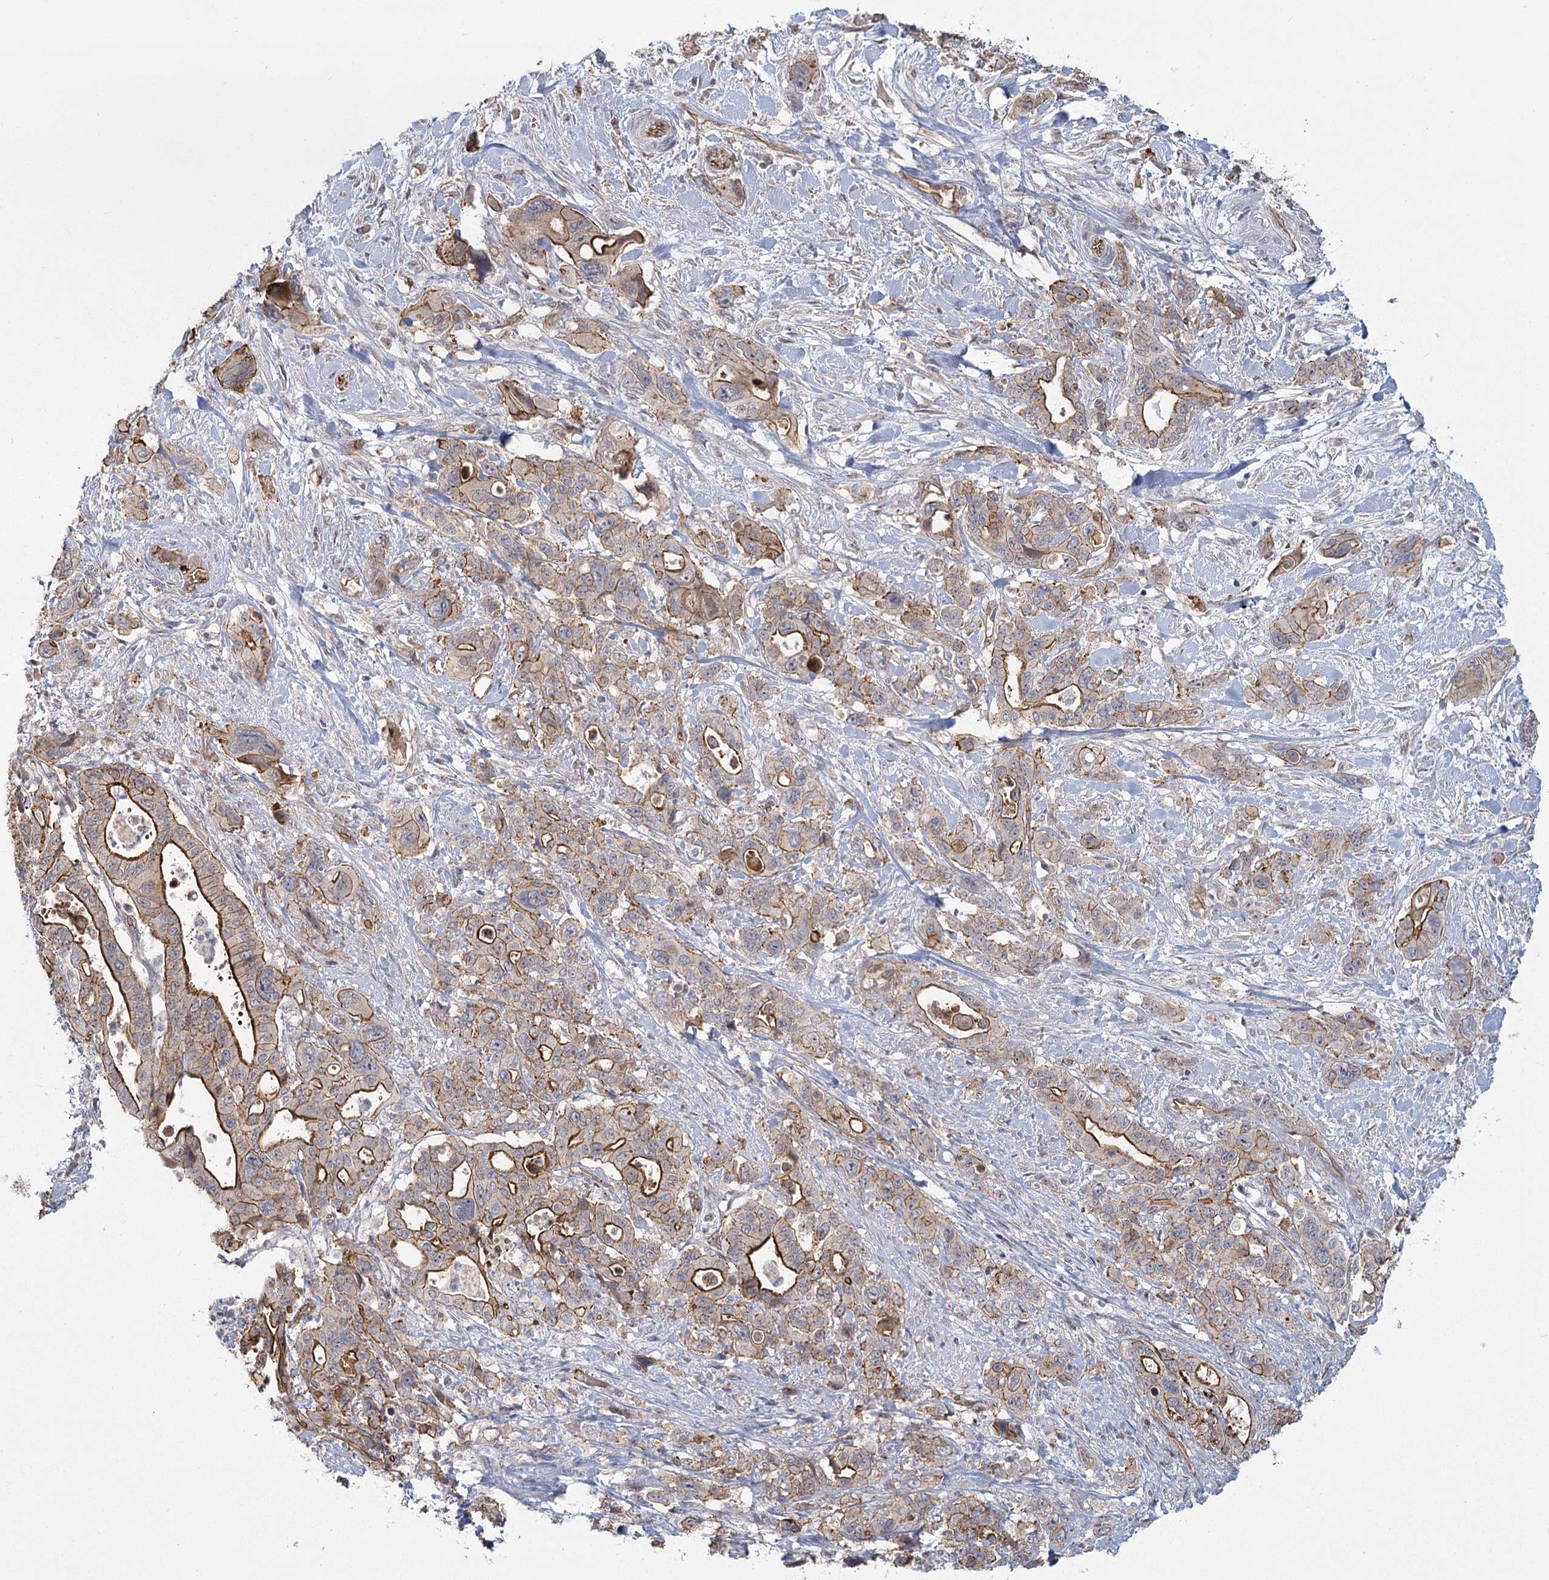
{"staining": {"intensity": "strong", "quantity": "25%-75%", "location": "cytoplasmic/membranous"}, "tissue": "pancreatic cancer", "cell_type": "Tumor cells", "image_type": "cancer", "snomed": [{"axis": "morphology", "description": "Adenocarcinoma, NOS"}, {"axis": "topography", "description": "Pancreas"}], "caption": "High-magnification brightfield microscopy of adenocarcinoma (pancreatic) stained with DAB (3,3'-diaminobenzidine) (brown) and counterstained with hematoxylin (blue). tumor cells exhibit strong cytoplasmic/membranous expression is appreciated in approximately25%-75% of cells.", "gene": "RPP14", "patient": {"sex": "male", "age": 46}}